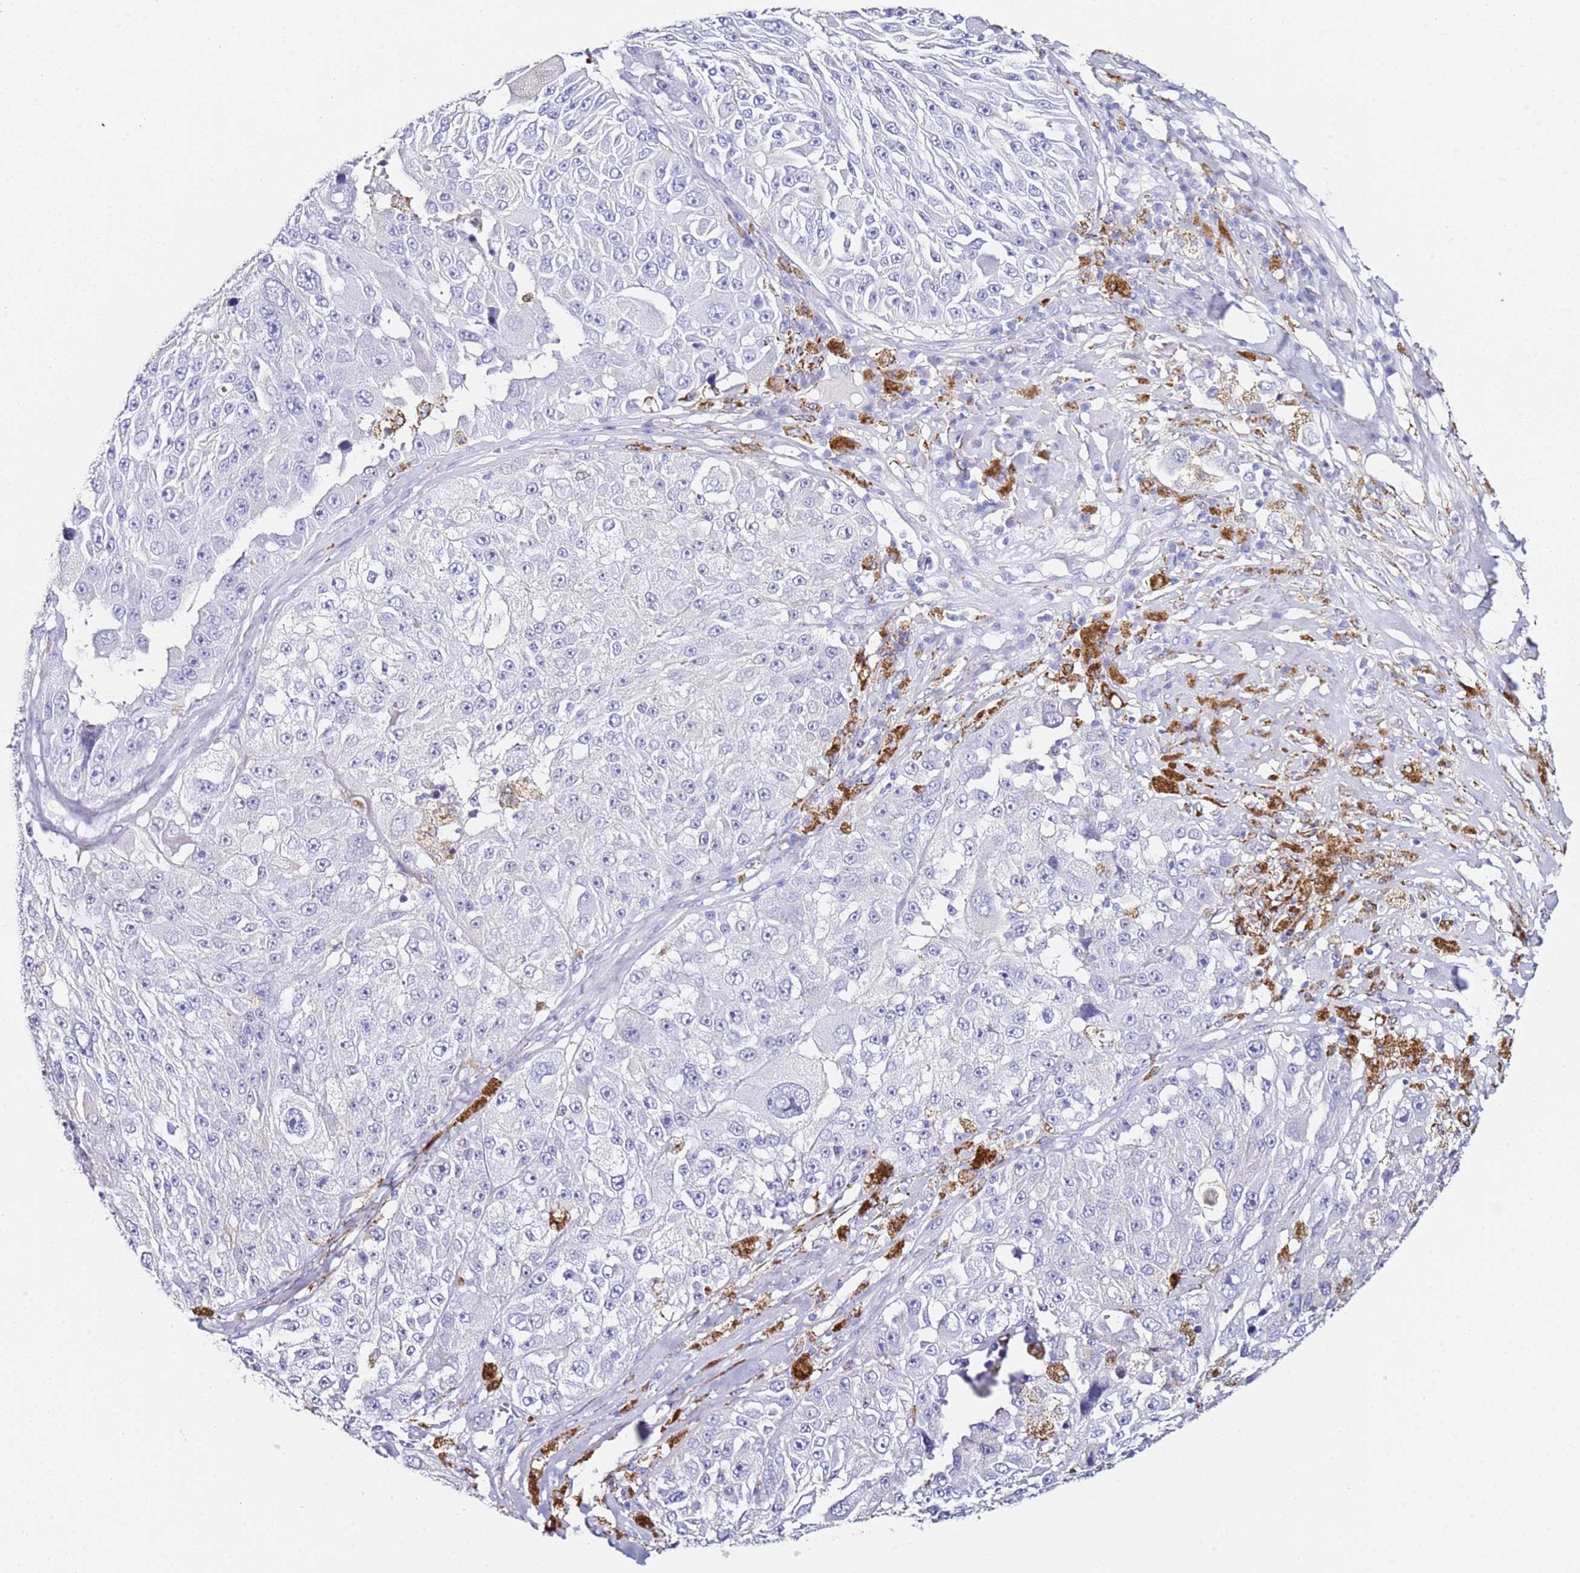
{"staining": {"intensity": "negative", "quantity": "none", "location": "none"}, "tissue": "melanoma", "cell_type": "Tumor cells", "image_type": "cancer", "snomed": [{"axis": "morphology", "description": "Malignant melanoma, Metastatic site"}, {"axis": "topography", "description": "Lymph node"}], "caption": "The image reveals no significant staining in tumor cells of melanoma.", "gene": "PTBP2", "patient": {"sex": "male", "age": 62}}